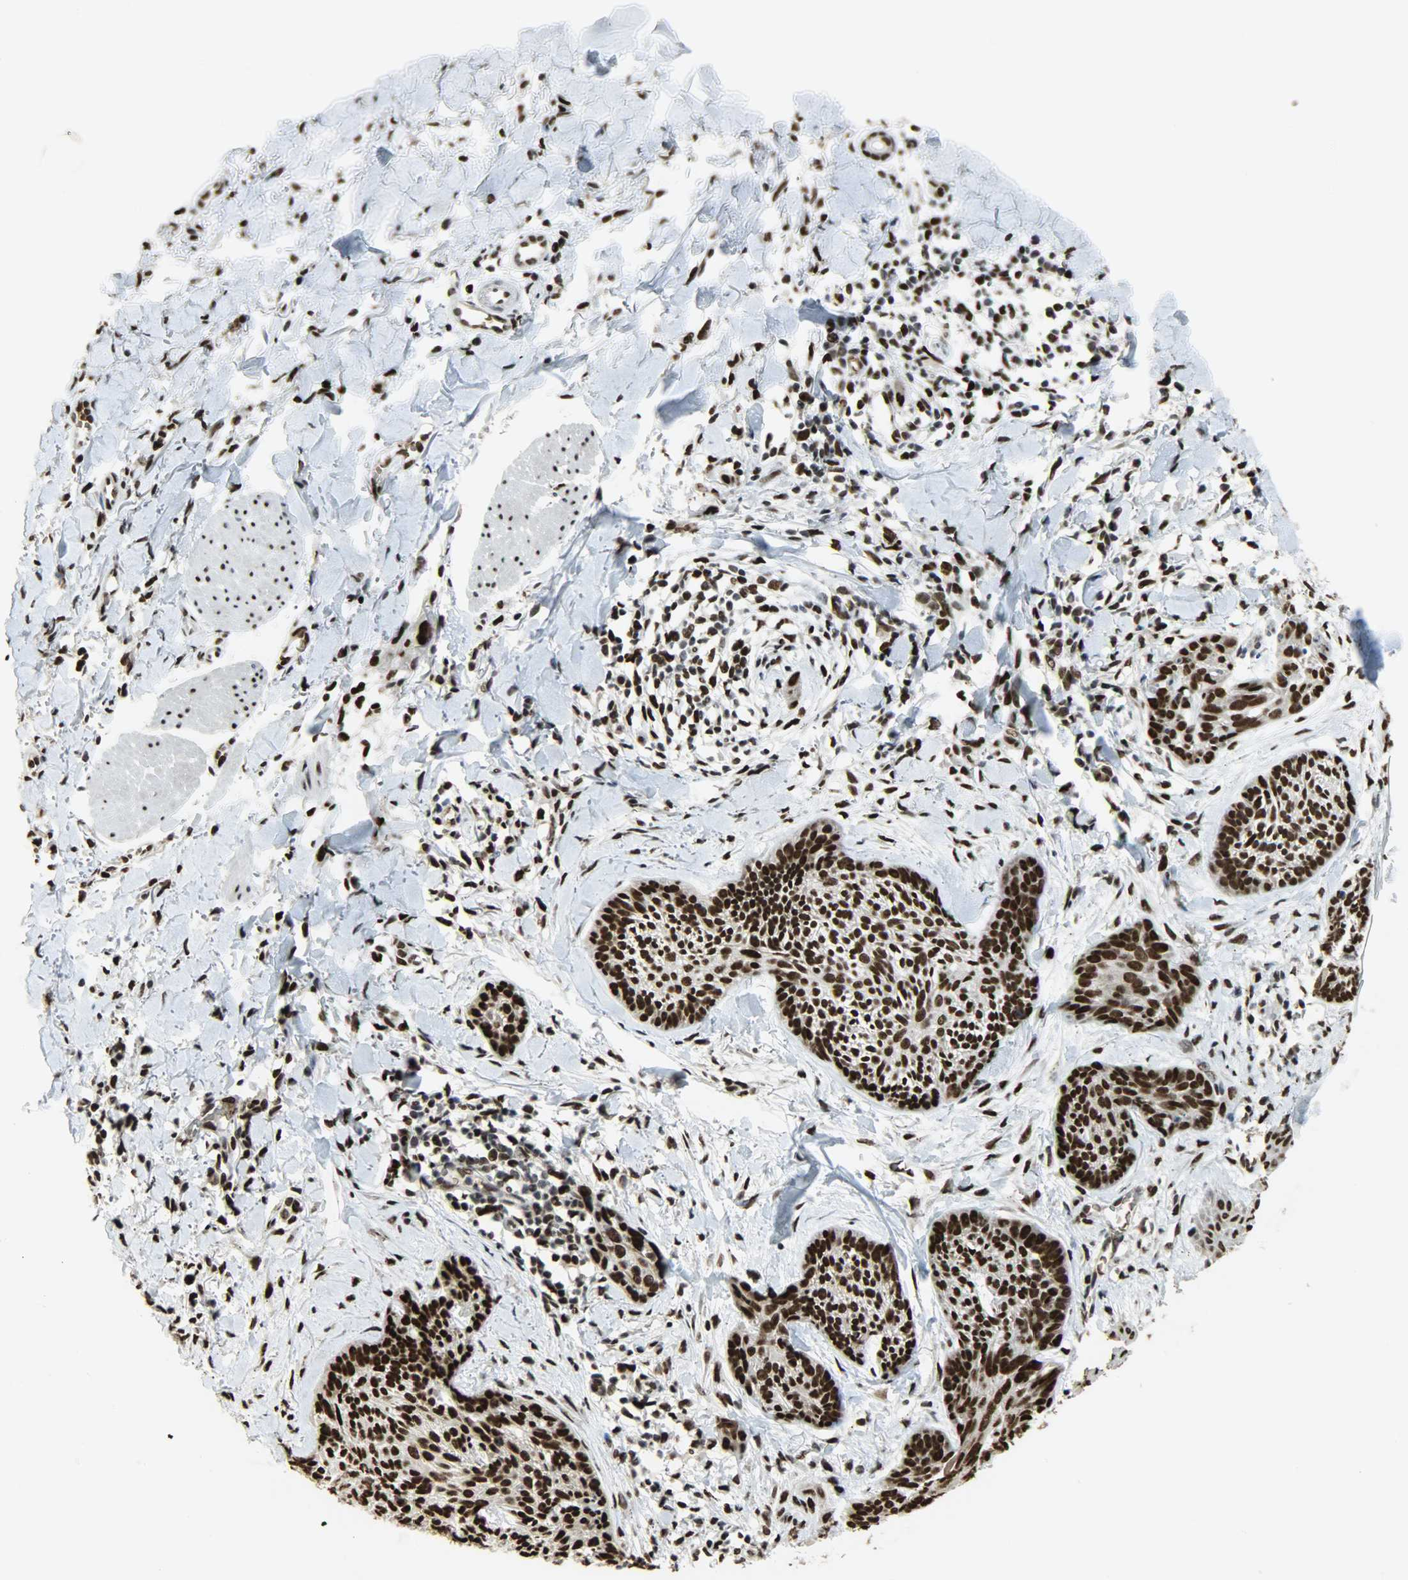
{"staining": {"intensity": "strong", "quantity": ">75%", "location": "nuclear"}, "tissue": "skin cancer", "cell_type": "Tumor cells", "image_type": "cancer", "snomed": [{"axis": "morphology", "description": "Normal tissue, NOS"}, {"axis": "morphology", "description": "Basal cell carcinoma"}, {"axis": "topography", "description": "Skin"}], "caption": "Basal cell carcinoma (skin) stained with a brown dye exhibits strong nuclear positive staining in approximately >75% of tumor cells.", "gene": "SNAI1", "patient": {"sex": "male", "age": 71}}